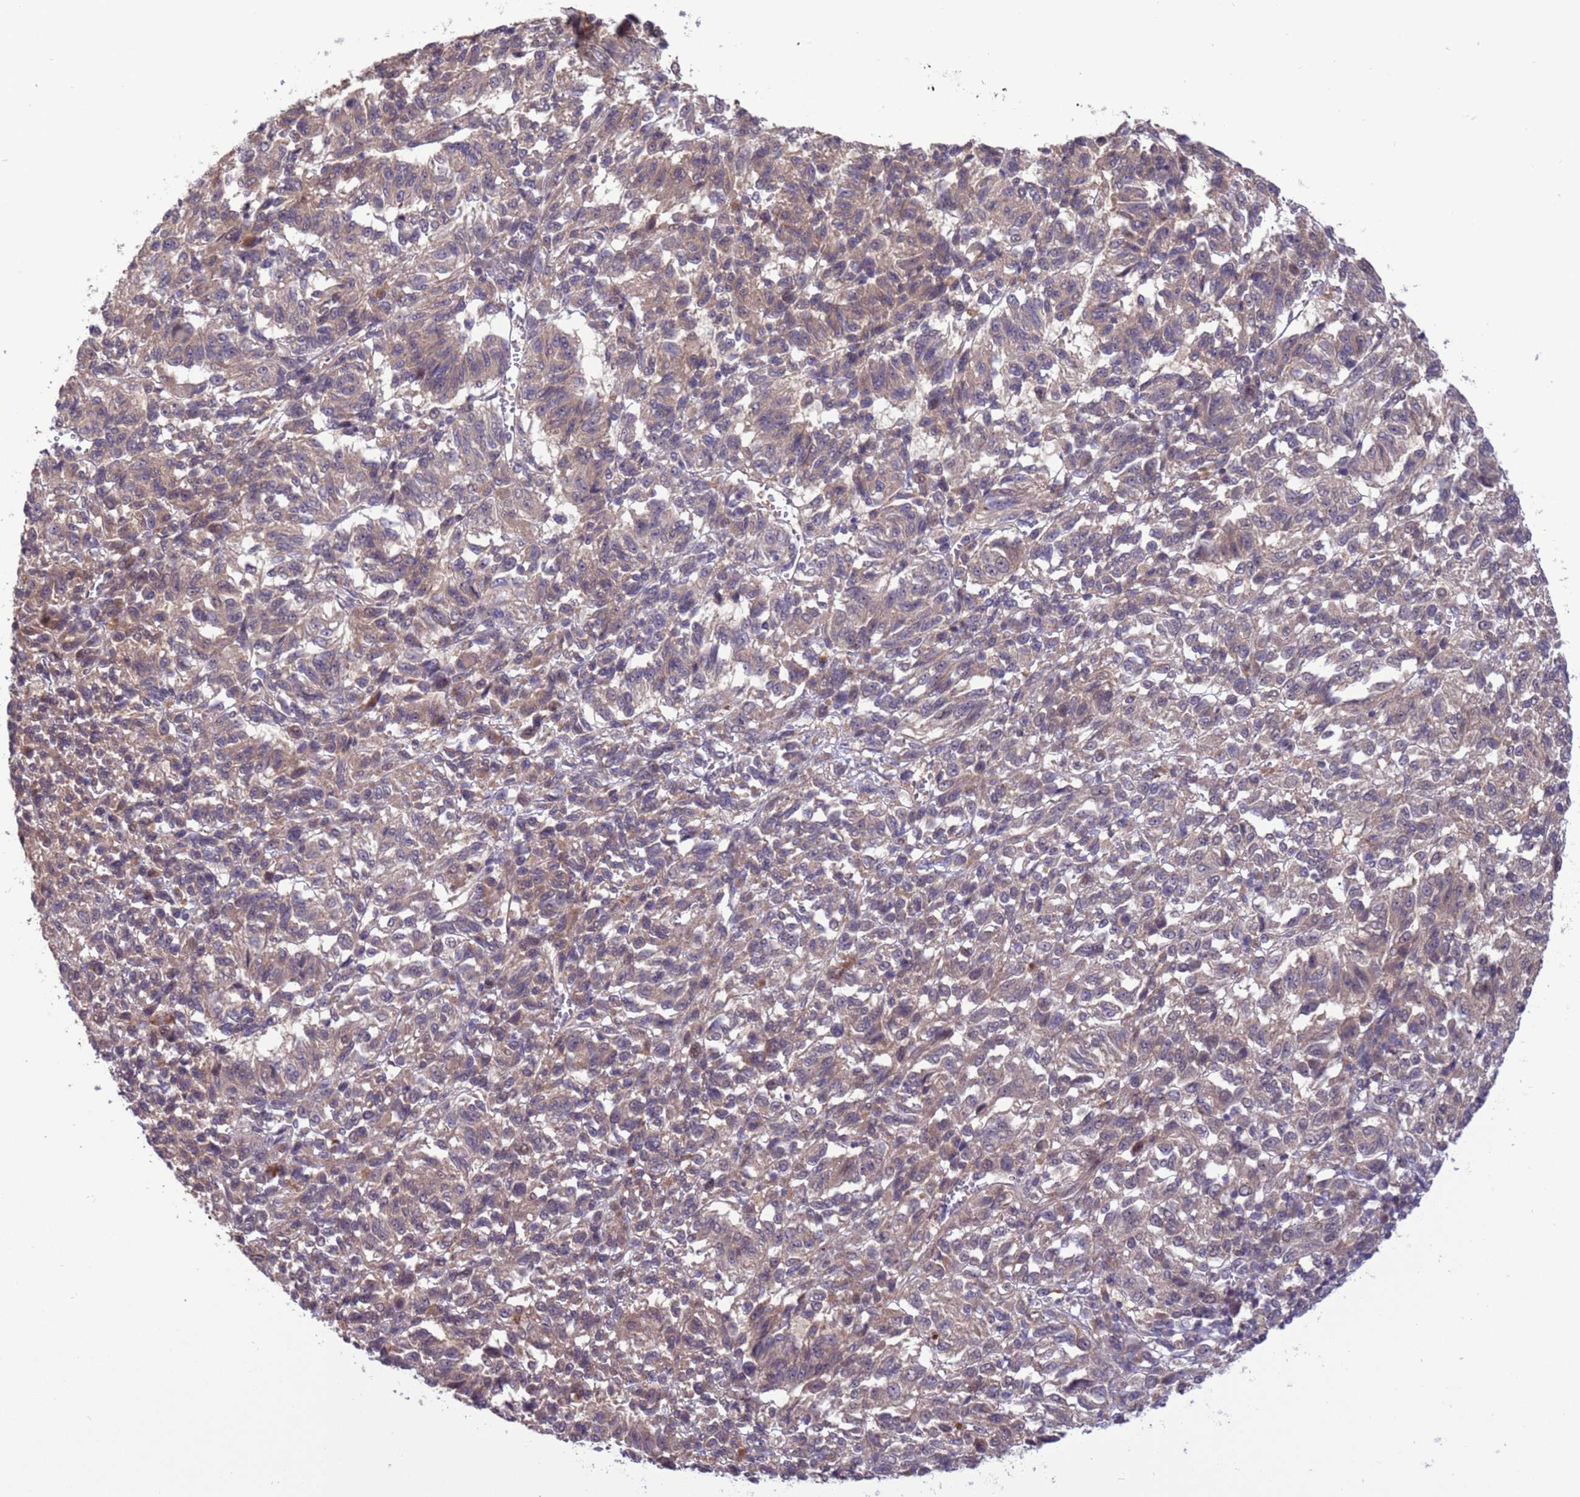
{"staining": {"intensity": "weak", "quantity": "<25%", "location": "cytoplasmic/membranous"}, "tissue": "melanoma", "cell_type": "Tumor cells", "image_type": "cancer", "snomed": [{"axis": "morphology", "description": "Malignant melanoma, Metastatic site"}, {"axis": "topography", "description": "Lung"}], "caption": "IHC of malignant melanoma (metastatic site) demonstrates no expression in tumor cells. Nuclei are stained in blue.", "gene": "GJA10", "patient": {"sex": "male", "age": 64}}